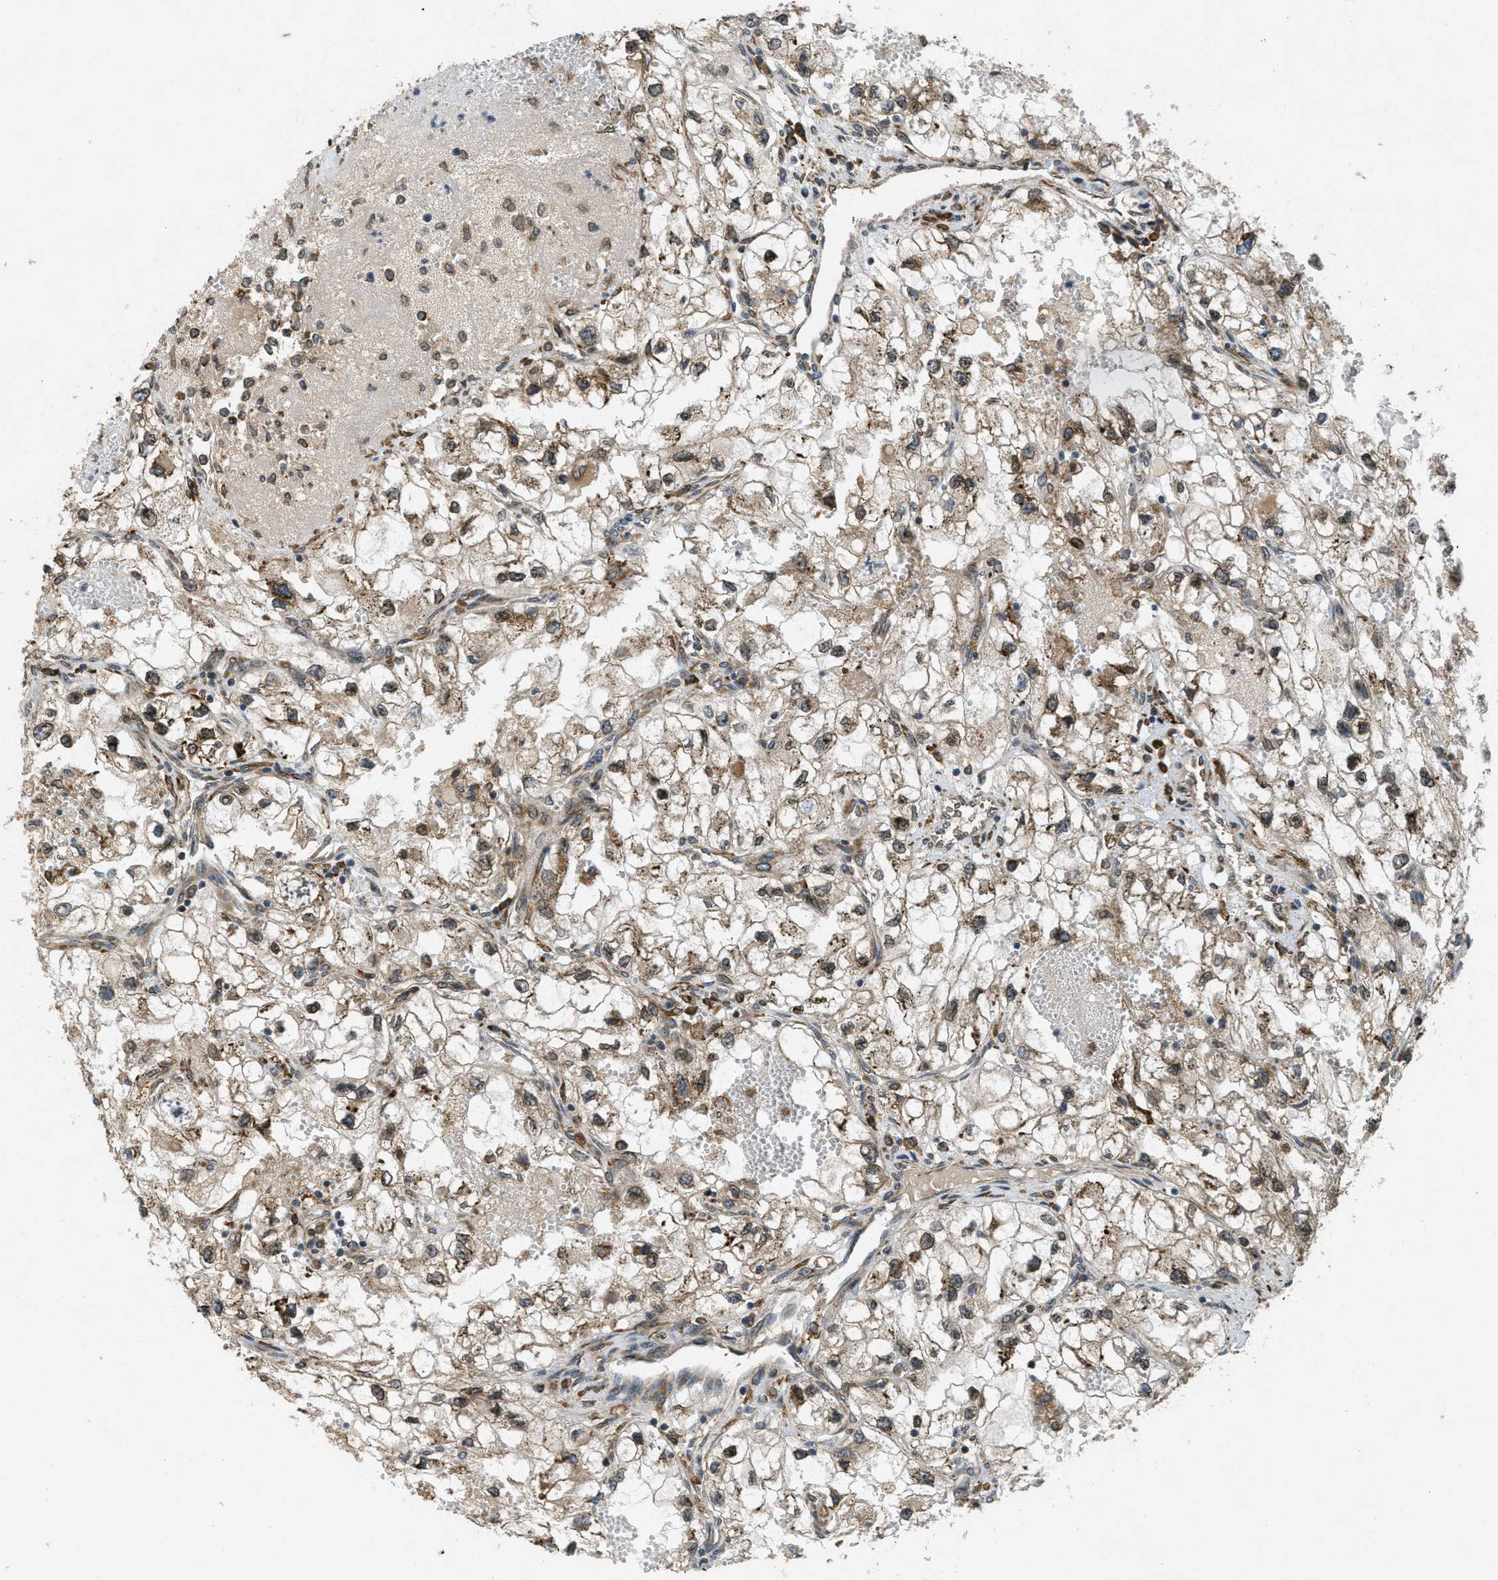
{"staining": {"intensity": "moderate", "quantity": ">75%", "location": "cytoplasmic/membranous"}, "tissue": "renal cancer", "cell_type": "Tumor cells", "image_type": "cancer", "snomed": [{"axis": "morphology", "description": "Adenocarcinoma, NOS"}, {"axis": "topography", "description": "Kidney"}], "caption": "Renal cancer stained for a protein exhibits moderate cytoplasmic/membranous positivity in tumor cells. The staining was performed using DAB (3,3'-diaminobenzidine) to visualize the protein expression in brown, while the nuclei were stained in blue with hematoxylin (Magnification: 20x).", "gene": "PCDH18", "patient": {"sex": "female", "age": 70}}